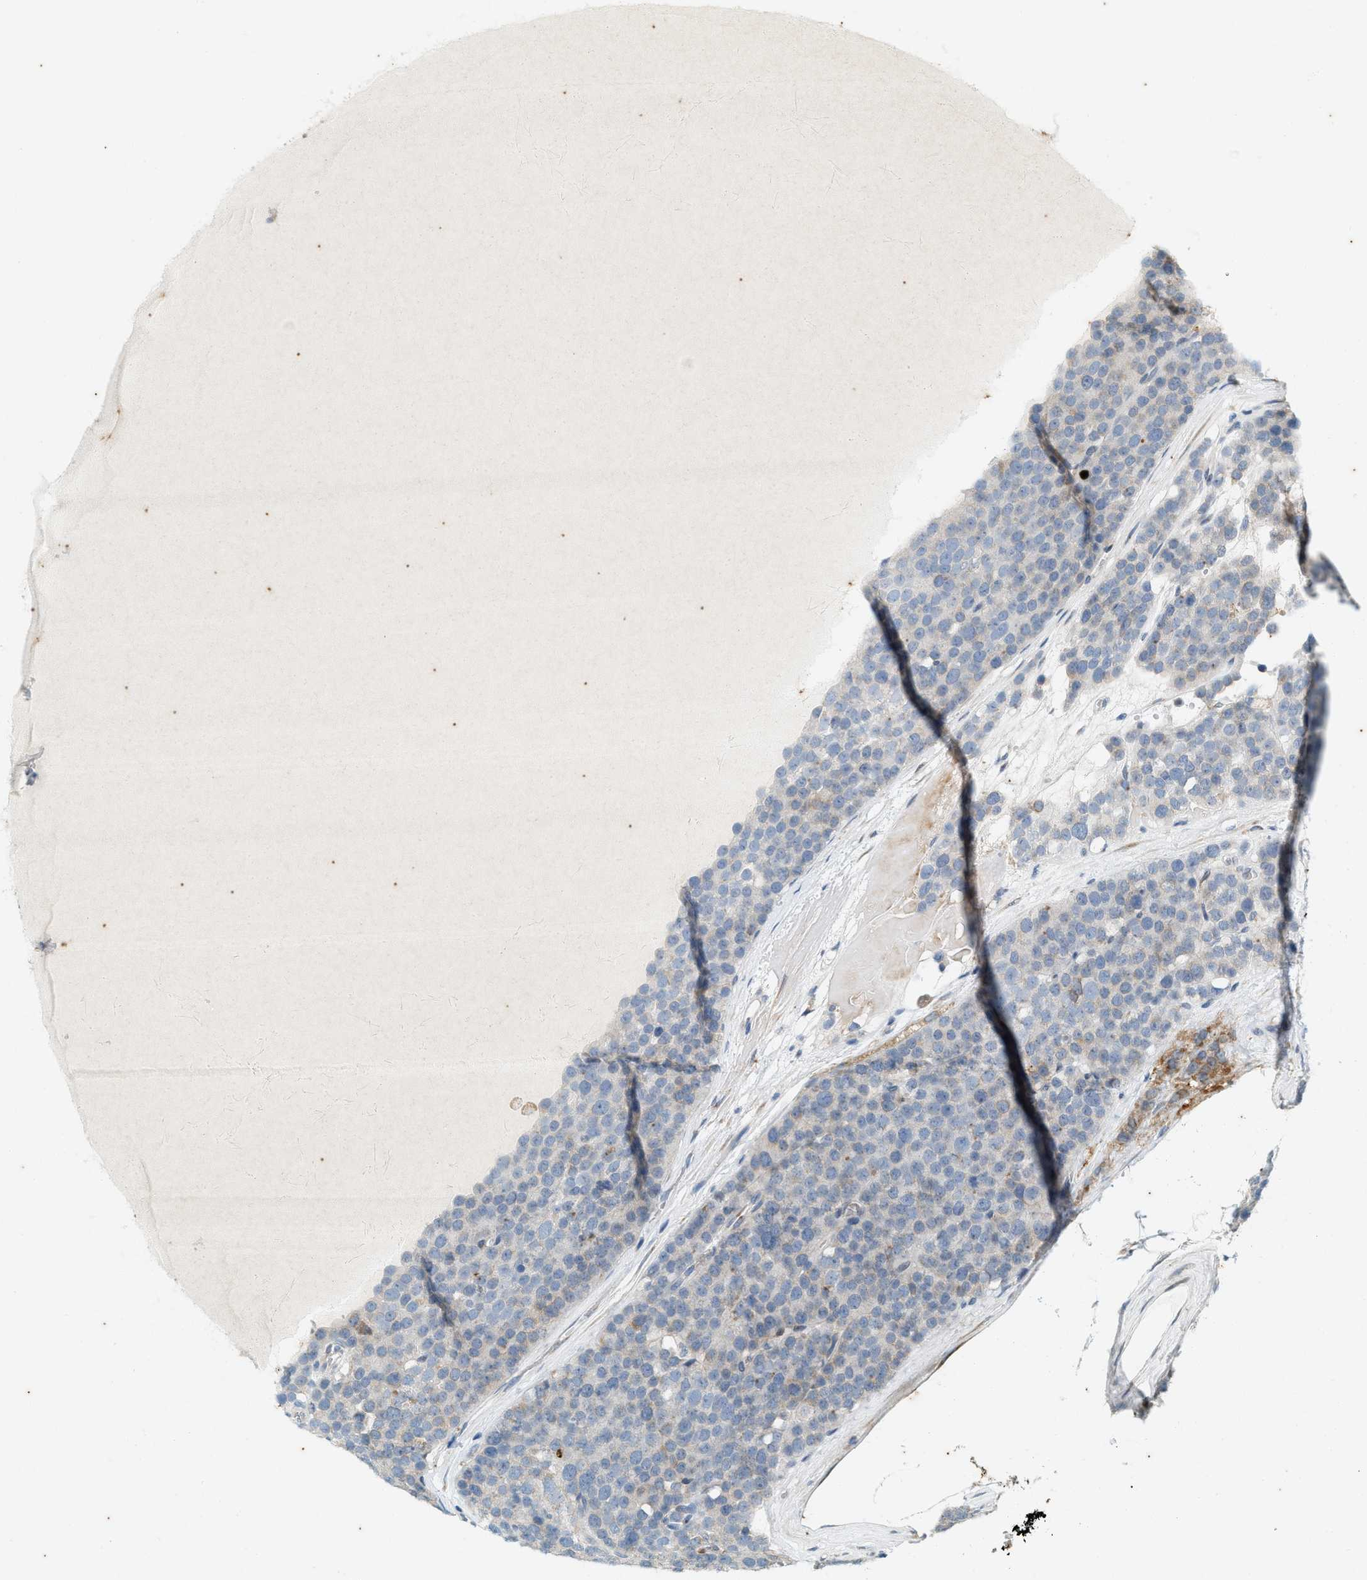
{"staining": {"intensity": "negative", "quantity": "none", "location": "none"}, "tissue": "testis cancer", "cell_type": "Tumor cells", "image_type": "cancer", "snomed": [{"axis": "morphology", "description": "Seminoma, NOS"}, {"axis": "topography", "description": "Testis"}], "caption": "A micrograph of human testis cancer (seminoma) is negative for staining in tumor cells.", "gene": "CHPF2", "patient": {"sex": "male", "age": 71}}